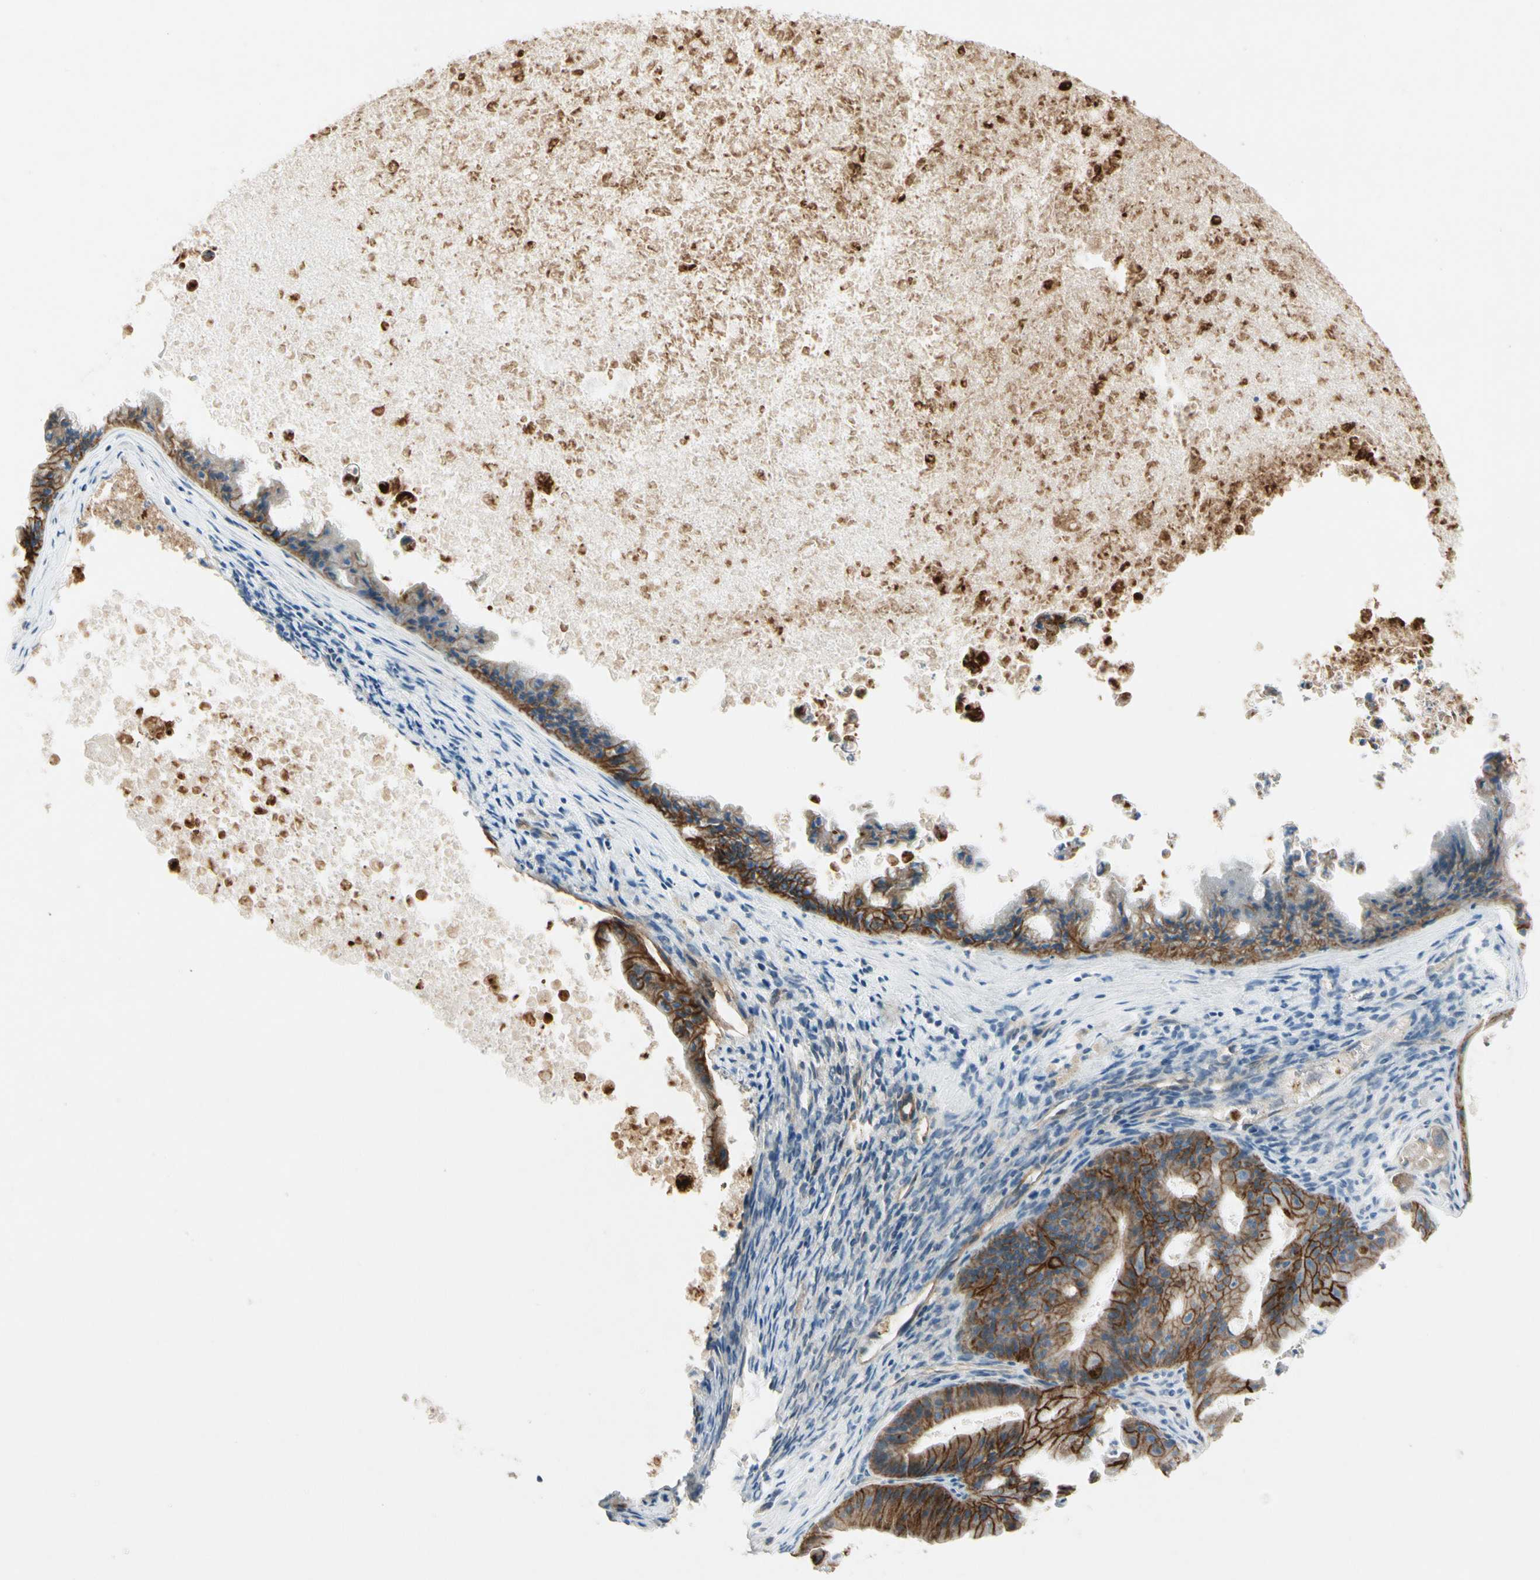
{"staining": {"intensity": "strong", "quantity": "25%-75%", "location": "cytoplasmic/membranous"}, "tissue": "ovarian cancer", "cell_type": "Tumor cells", "image_type": "cancer", "snomed": [{"axis": "morphology", "description": "Cystadenocarcinoma, mucinous, NOS"}, {"axis": "topography", "description": "Ovary"}], "caption": "An immunohistochemistry (IHC) photomicrograph of tumor tissue is shown. Protein staining in brown highlights strong cytoplasmic/membranous positivity in ovarian cancer (mucinous cystadenocarcinoma) within tumor cells.", "gene": "ITGA3", "patient": {"sex": "female", "age": 37}}